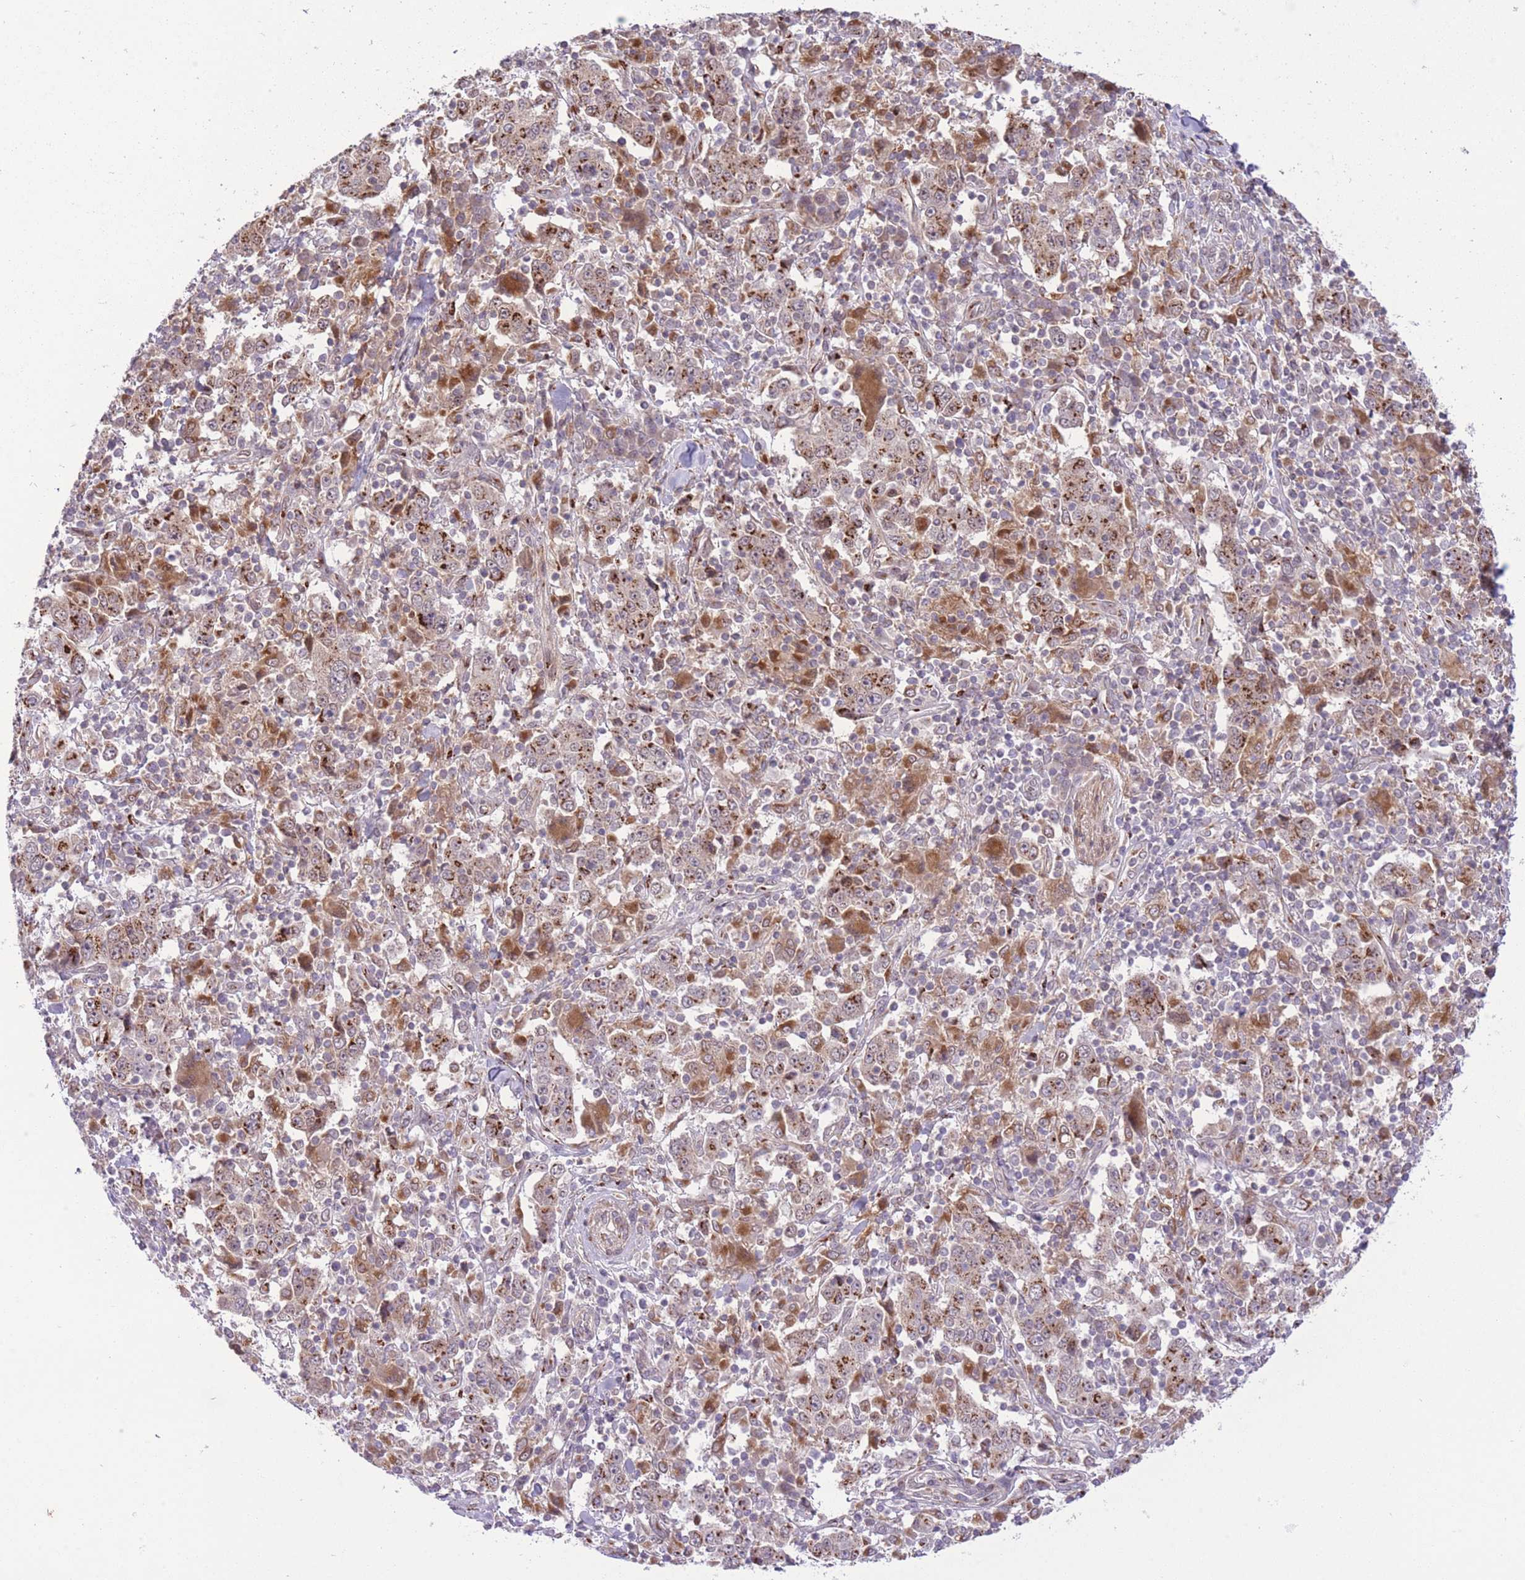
{"staining": {"intensity": "moderate", "quantity": ">75%", "location": "cytoplasmic/membranous"}, "tissue": "stomach cancer", "cell_type": "Tumor cells", "image_type": "cancer", "snomed": [{"axis": "morphology", "description": "Normal tissue, NOS"}, {"axis": "morphology", "description": "Adenocarcinoma, NOS"}, {"axis": "topography", "description": "Stomach, upper"}, {"axis": "topography", "description": "Stomach"}], "caption": "Human adenocarcinoma (stomach) stained with a brown dye shows moderate cytoplasmic/membranous positive positivity in approximately >75% of tumor cells.", "gene": "ZBED5", "patient": {"sex": "male", "age": 59}}